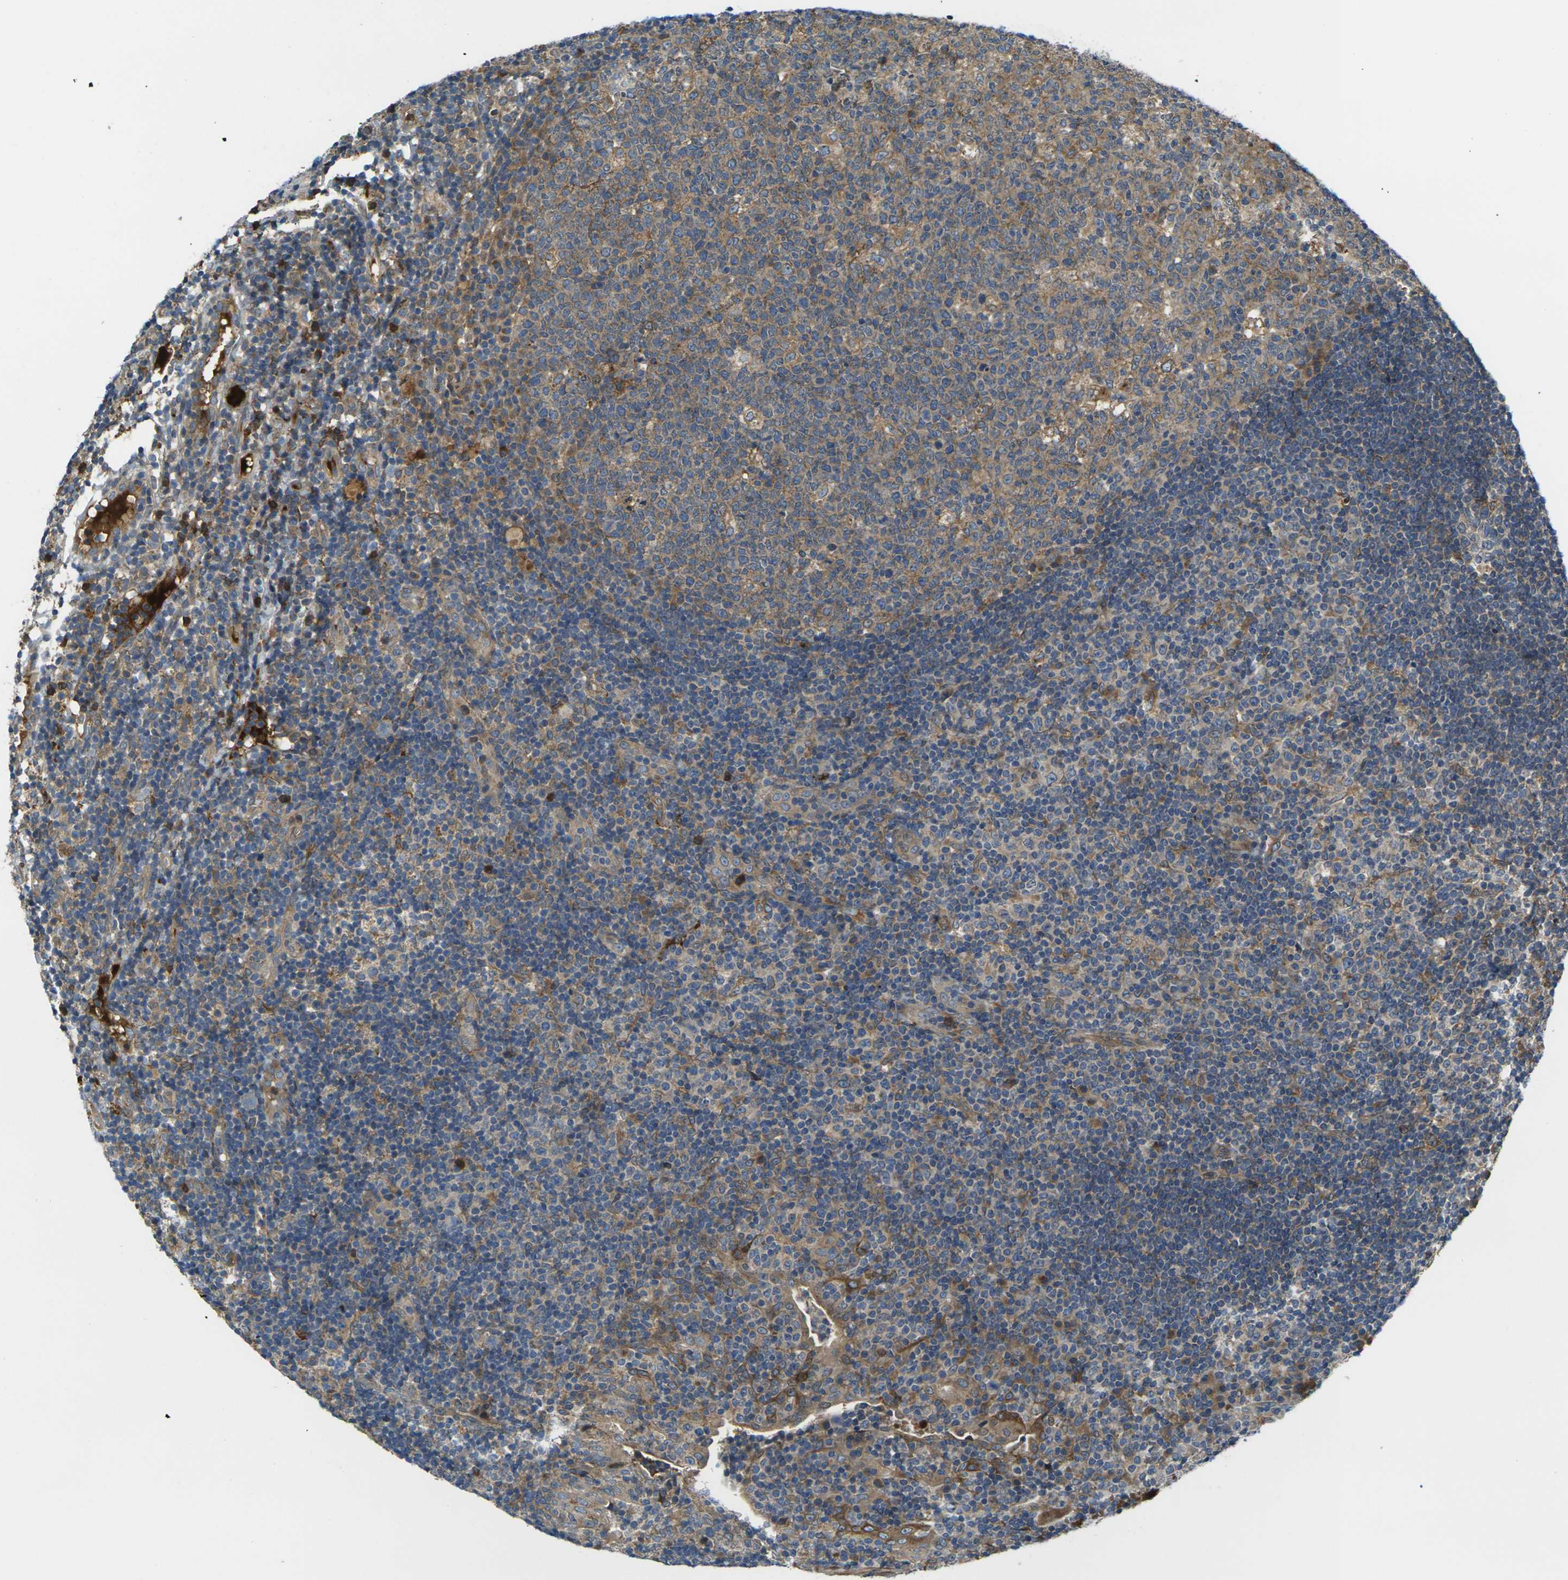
{"staining": {"intensity": "moderate", "quantity": ">75%", "location": "cytoplasmic/membranous"}, "tissue": "tonsil", "cell_type": "Germinal center cells", "image_type": "normal", "snomed": [{"axis": "morphology", "description": "Normal tissue, NOS"}, {"axis": "topography", "description": "Tonsil"}], "caption": "Immunohistochemistry (IHC) of unremarkable human tonsil reveals medium levels of moderate cytoplasmic/membranous positivity in approximately >75% of germinal center cells. The staining is performed using DAB (3,3'-diaminobenzidine) brown chromogen to label protein expression. The nuclei are counter-stained blue using hematoxylin.", "gene": "FZD1", "patient": {"sex": "female", "age": 40}}